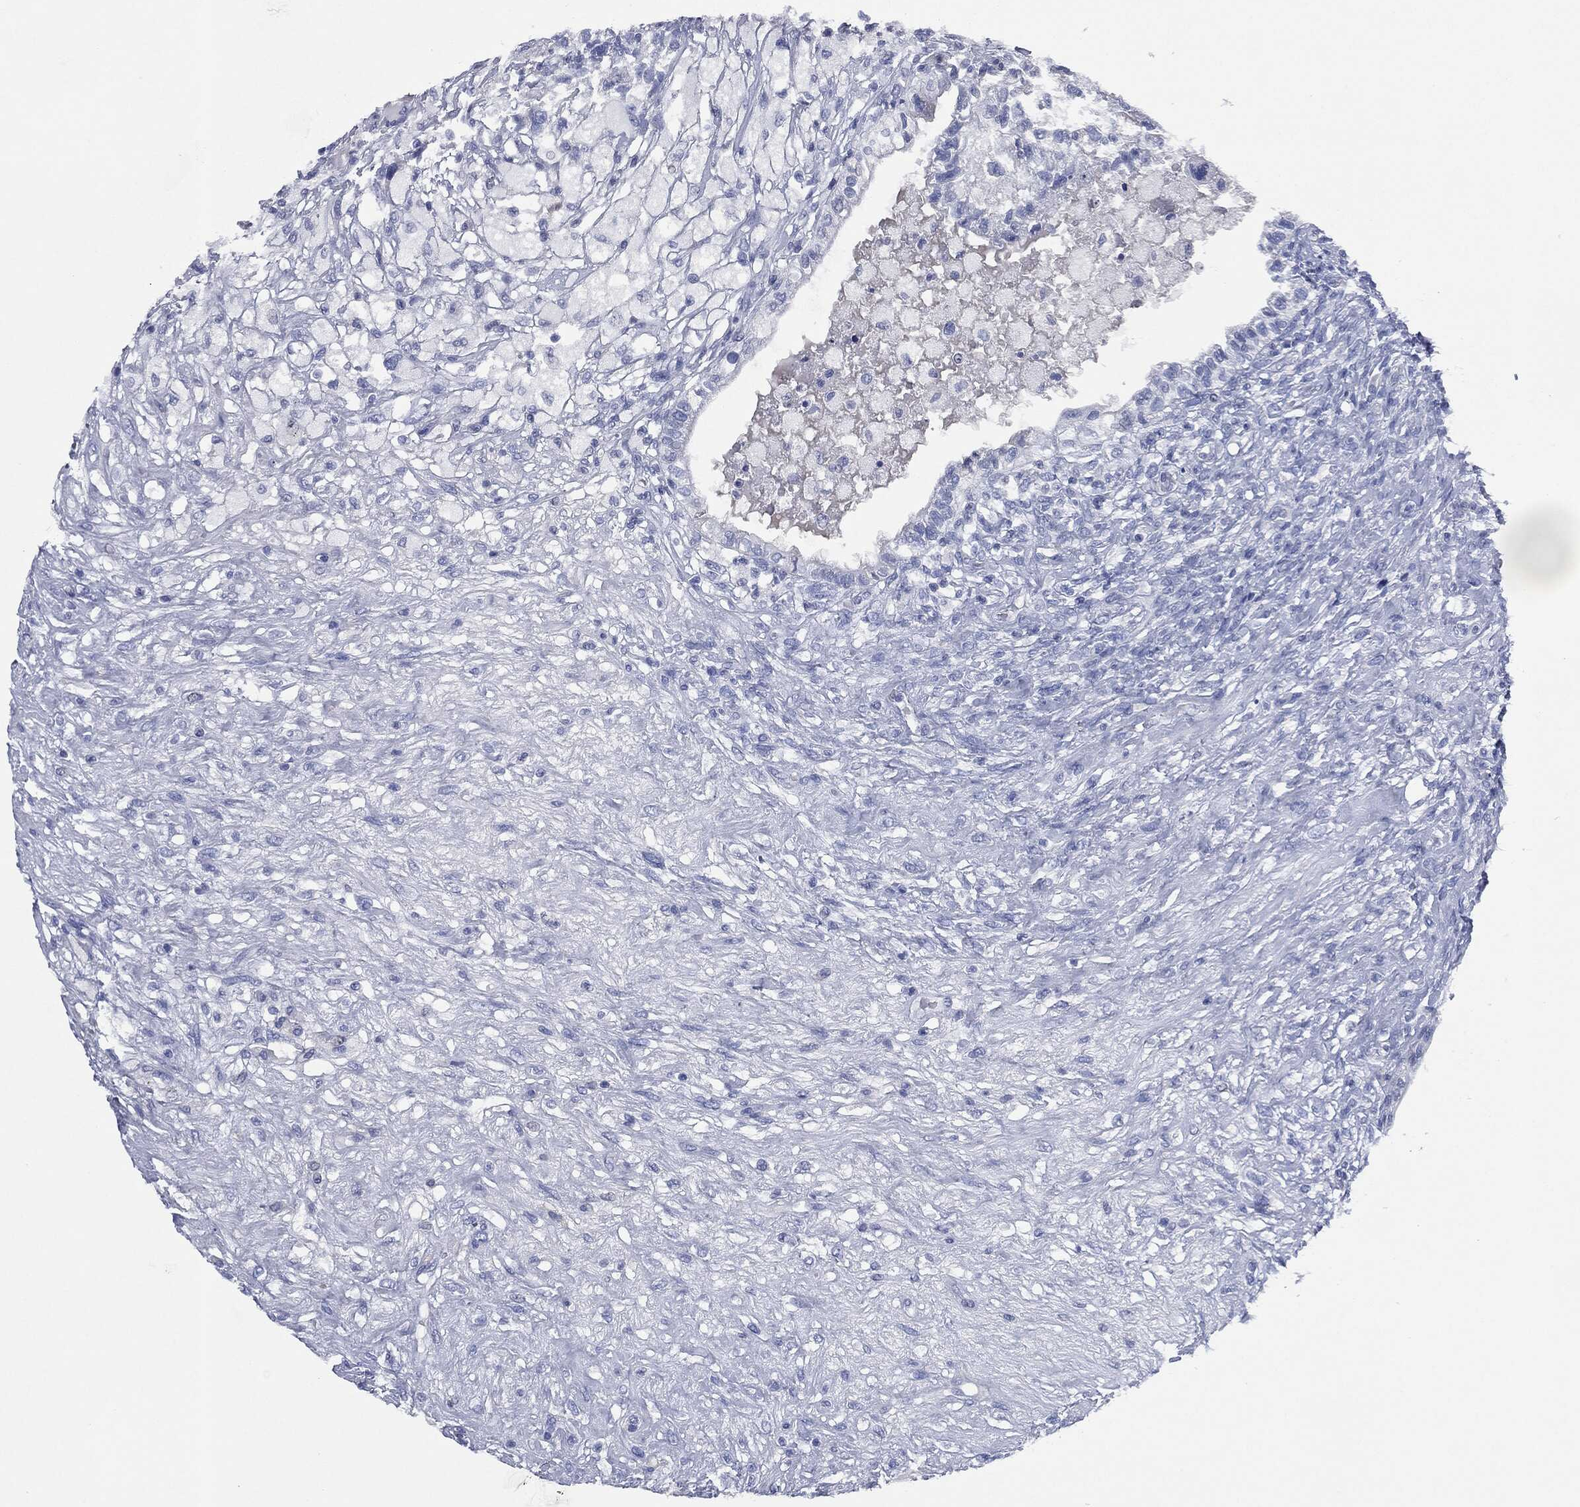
{"staining": {"intensity": "negative", "quantity": "none", "location": "none"}, "tissue": "testis cancer", "cell_type": "Tumor cells", "image_type": "cancer", "snomed": [{"axis": "morphology", "description": "Seminoma, NOS"}, {"axis": "morphology", "description": "Carcinoma, Embryonal, NOS"}, {"axis": "topography", "description": "Testis"}], "caption": "Human embryonal carcinoma (testis) stained for a protein using immunohistochemistry shows no positivity in tumor cells.", "gene": "IL2RG", "patient": {"sex": "male", "age": 41}}